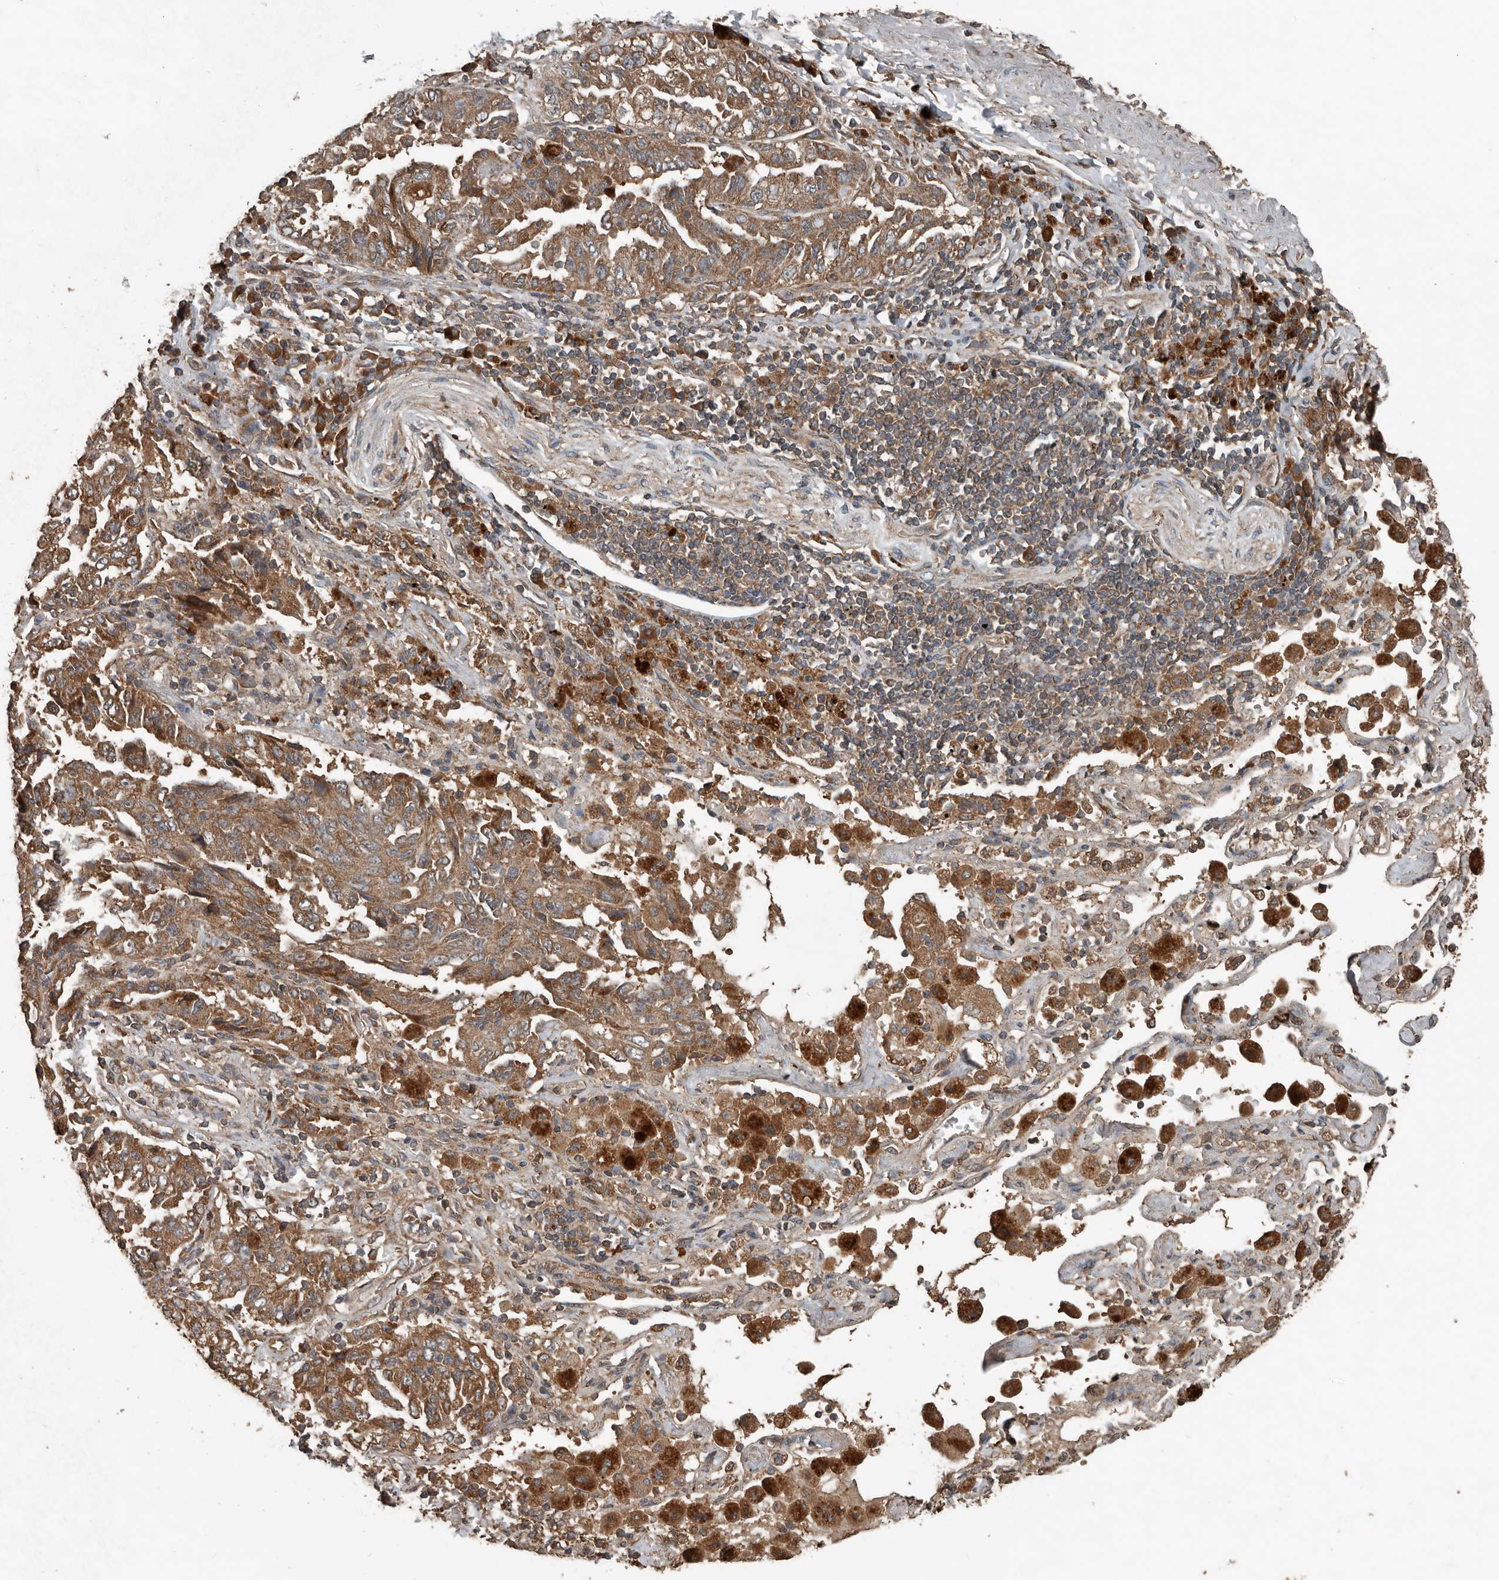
{"staining": {"intensity": "moderate", "quantity": ">75%", "location": "cytoplasmic/membranous"}, "tissue": "lung cancer", "cell_type": "Tumor cells", "image_type": "cancer", "snomed": [{"axis": "morphology", "description": "Adenocarcinoma, NOS"}, {"axis": "topography", "description": "Lung"}], "caption": "Lung cancer (adenocarcinoma) tissue demonstrates moderate cytoplasmic/membranous expression in approximately >75% of tumor cells, visualized by immunohistochemistry.", "gene": "RNF207", "patient": {"sex": "female", "age": 51}}